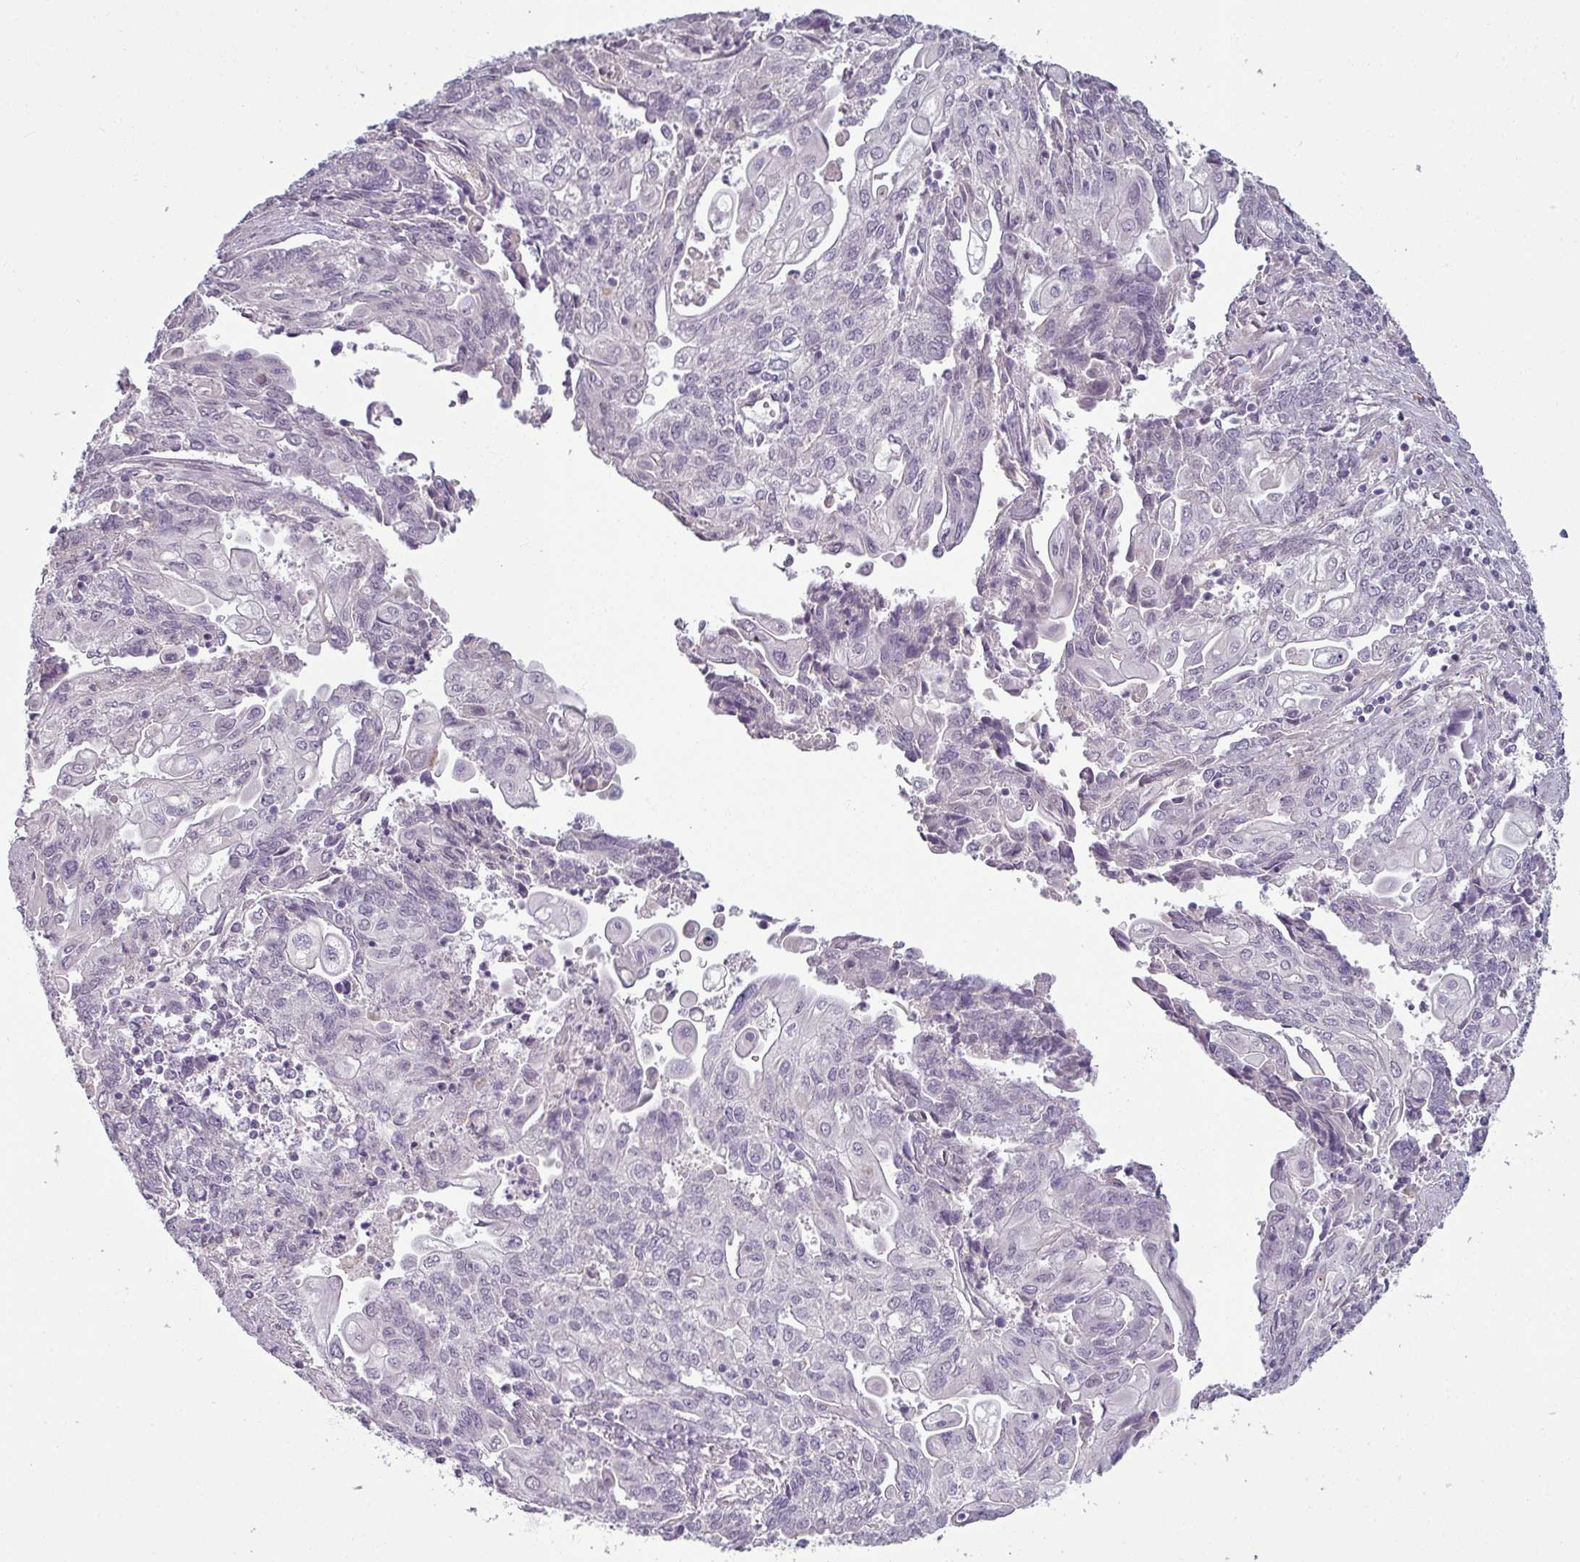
{"staining": {"intensity": "negative", "quantity": "none", "location": "none"}, "tissue": "endometrial cancer", "cell_type": "Tumor cells", "image_type": "cancer", "snomed": [{"axis": "morphology", "description": "Adenocarcinoma, NOS"}, {"axis": "topography", "description": "Endometrium"}], "caption": "This micrograph is of endometrial cancer stained with immunohistochemistry to label a protein in brown with the nuclei are counter-stained blue. There is no staining in tumor cells.", "gene": "UVSSA", "patient": {"sex": "female", "age": 54}}